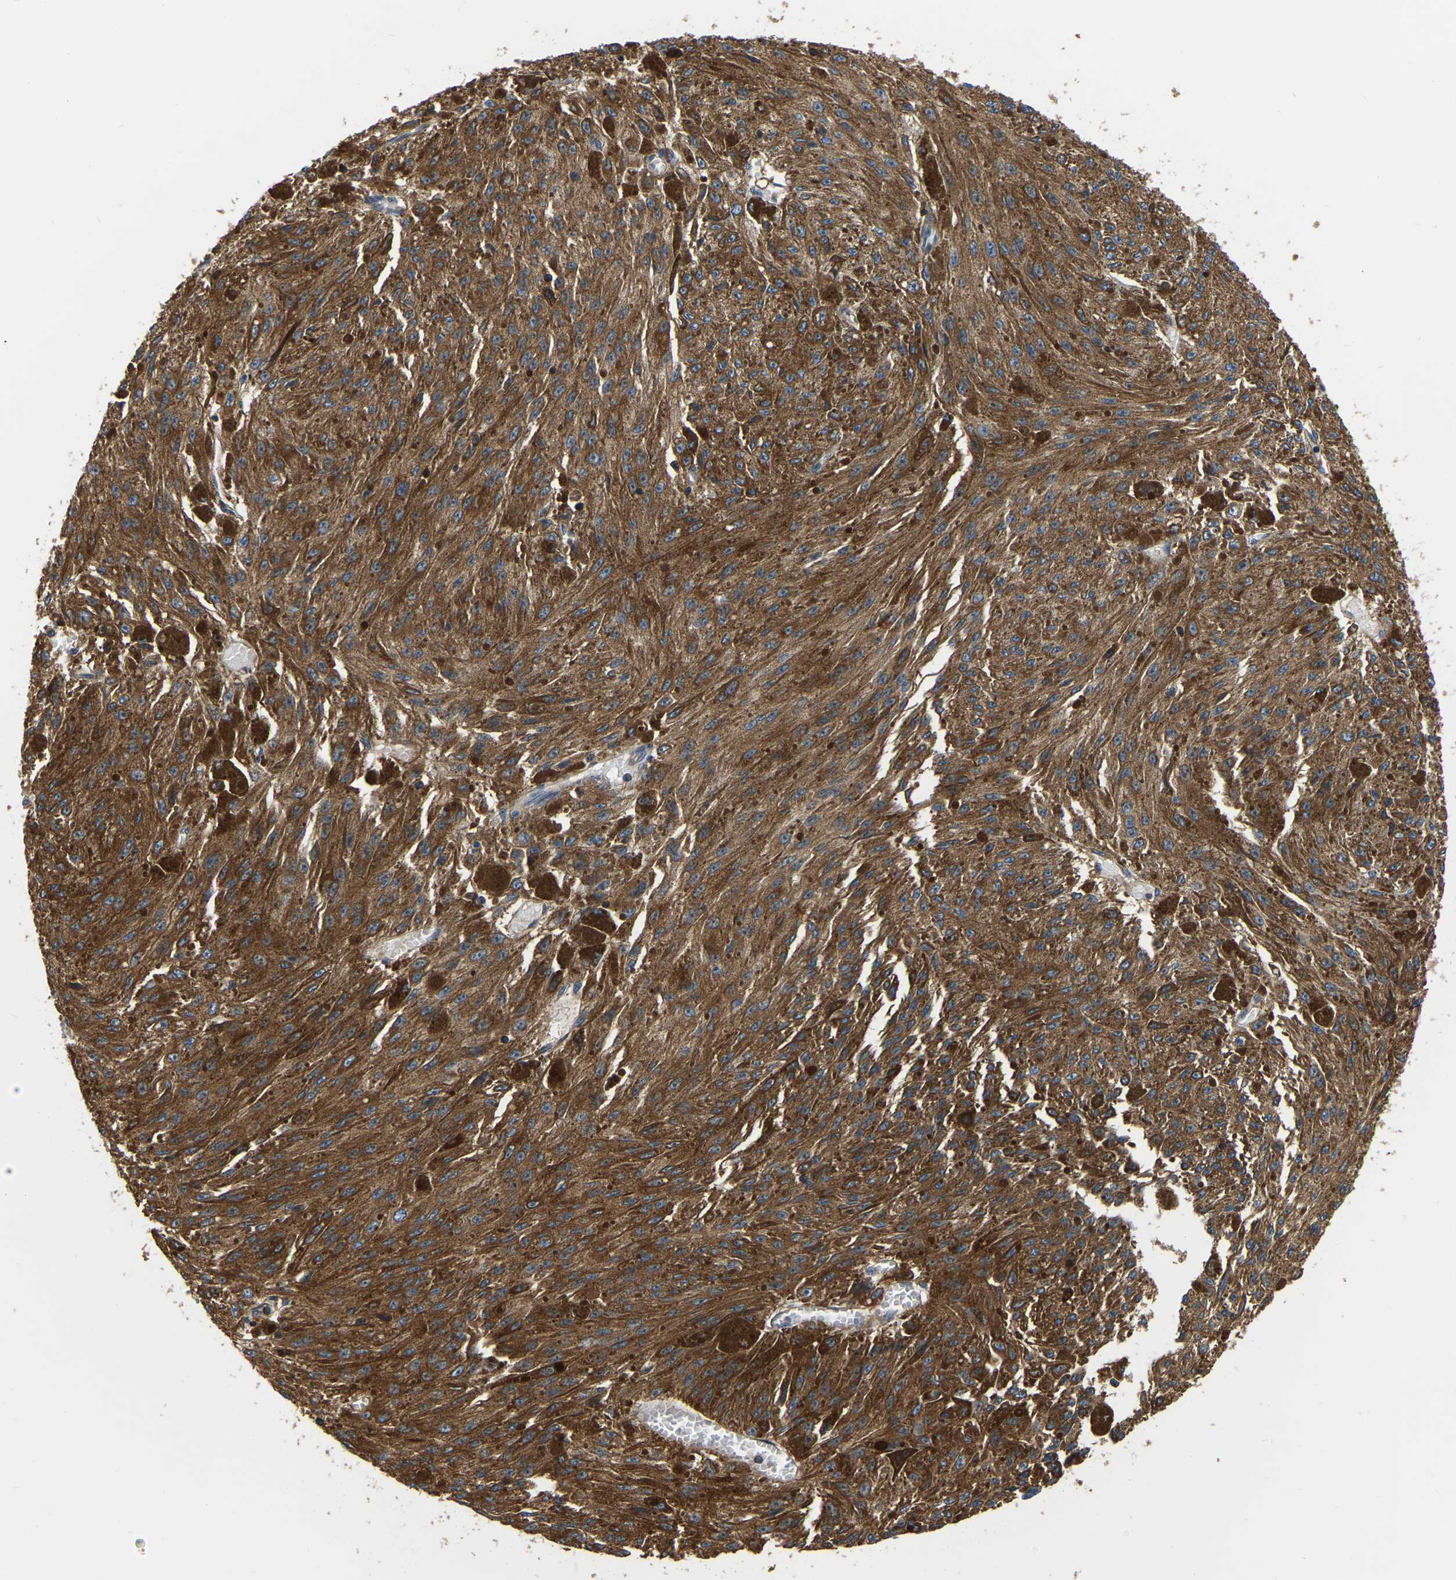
{"staining": {"intensity": "moderate", "quantity": ">75%", "location": "cytoplasmic/membranous"}, "tissue": "melanoma", "cell_type": "Tumor cells", "image_type": "cancer", "snomed": [{"axis": "morphology", "description": "Malignant melanoma, NOS"}, {"axis": "topography", "description": "Other"}], "caption": "Immunohistochemical staining of human melanoma exhibits medium levels of moderate cytoplasmic/membranous protein staining in approximately >75% of tumor cells.", "gene": "GARS1", "patient": {"sex": "male", "age": 79}}